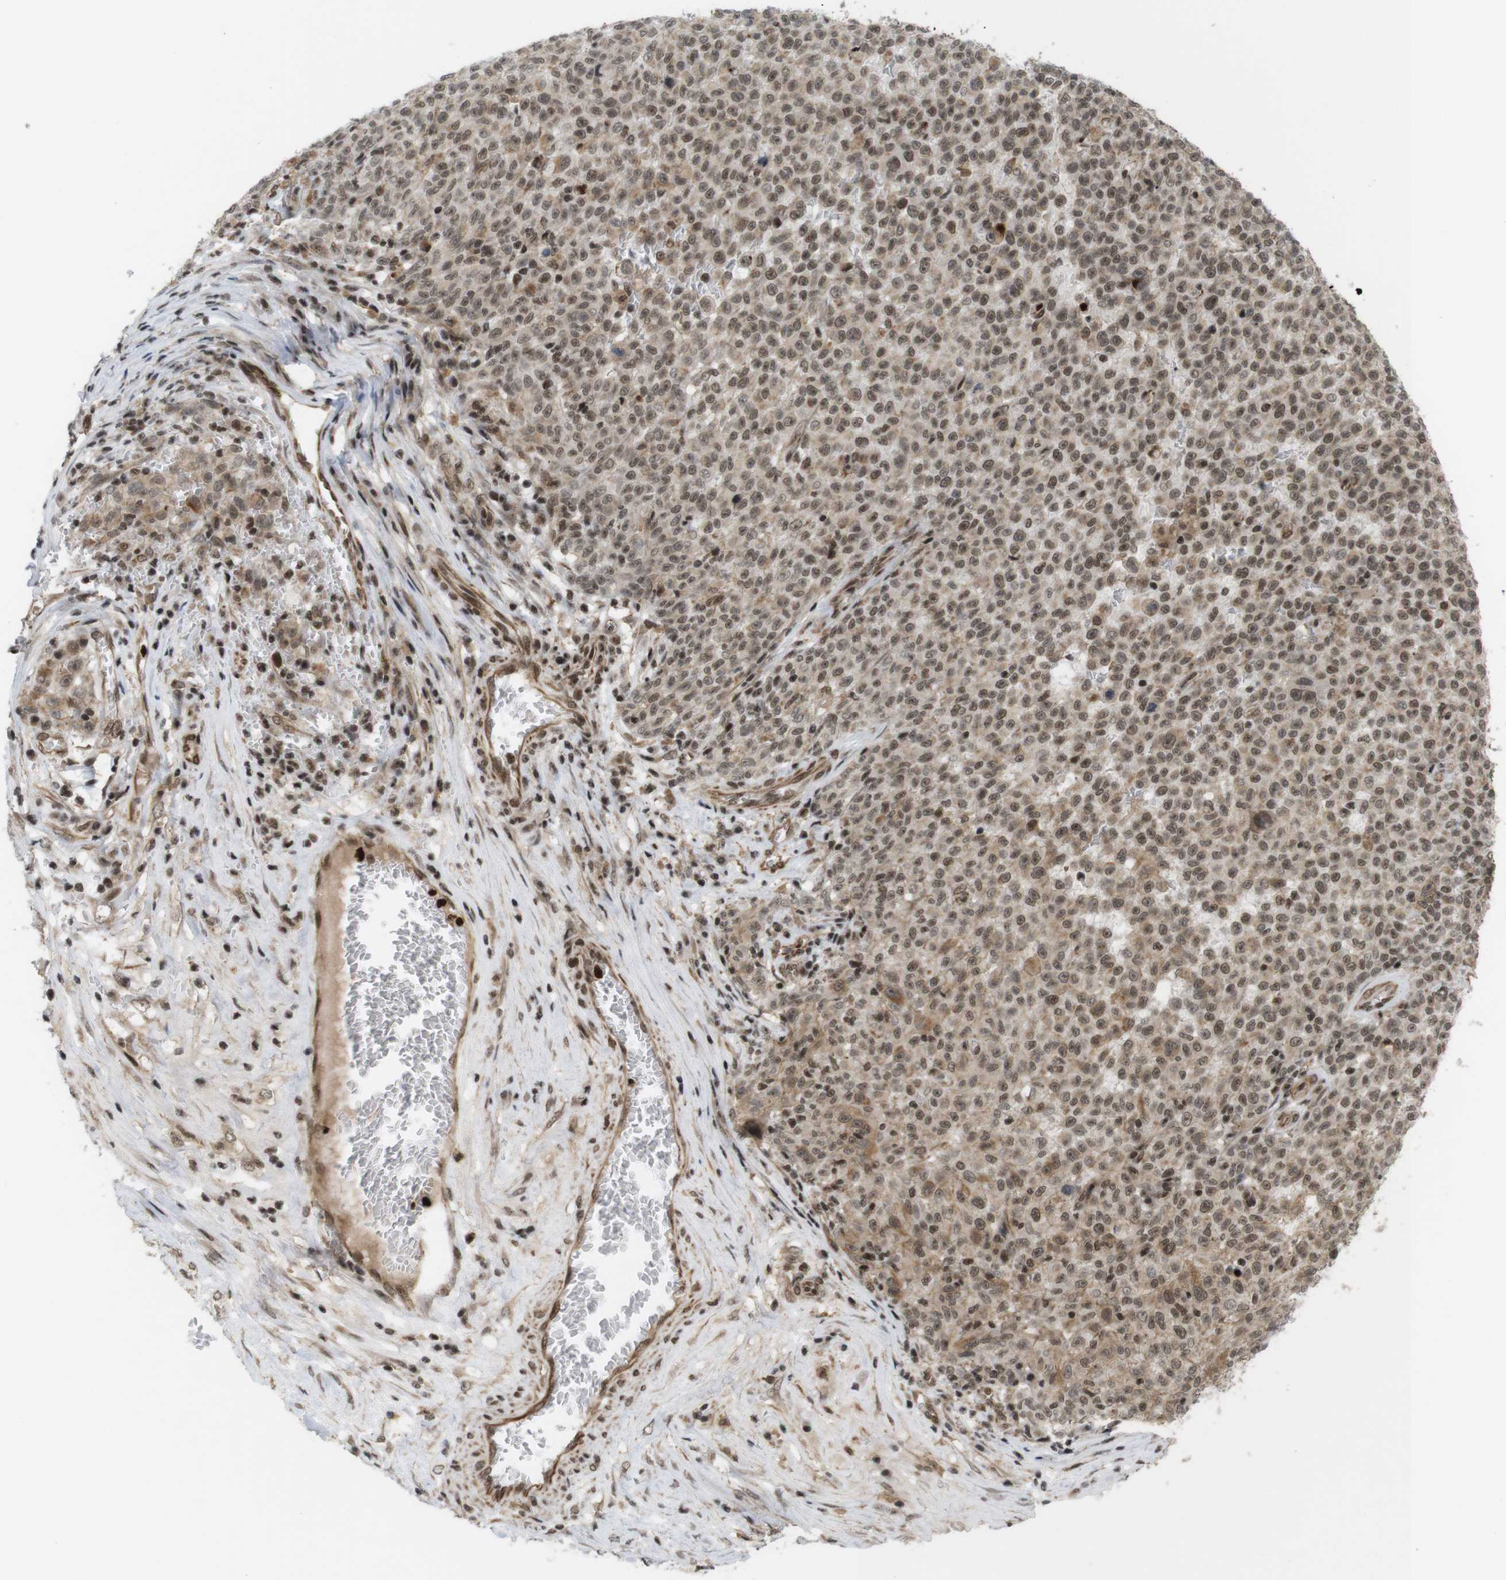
{"staining": {"intensity": "moderate", "quantity": ">75%", "location": "nuclear"}, "tissue": "melanoma", "cell_type": "Tumor cells", "image_type": "cancer", "snomed": [{"axis": "morphology", "description": "Malignant melanoma, NOS"}, {"axis": "topography", "description": "Skin"}], "caption": "Tumor cells exhibit moderate nuclear staining in about >75% of cells in malignant melanoma.", "gene": "SP2", "patient": {"sex": "female", "age": 82}}